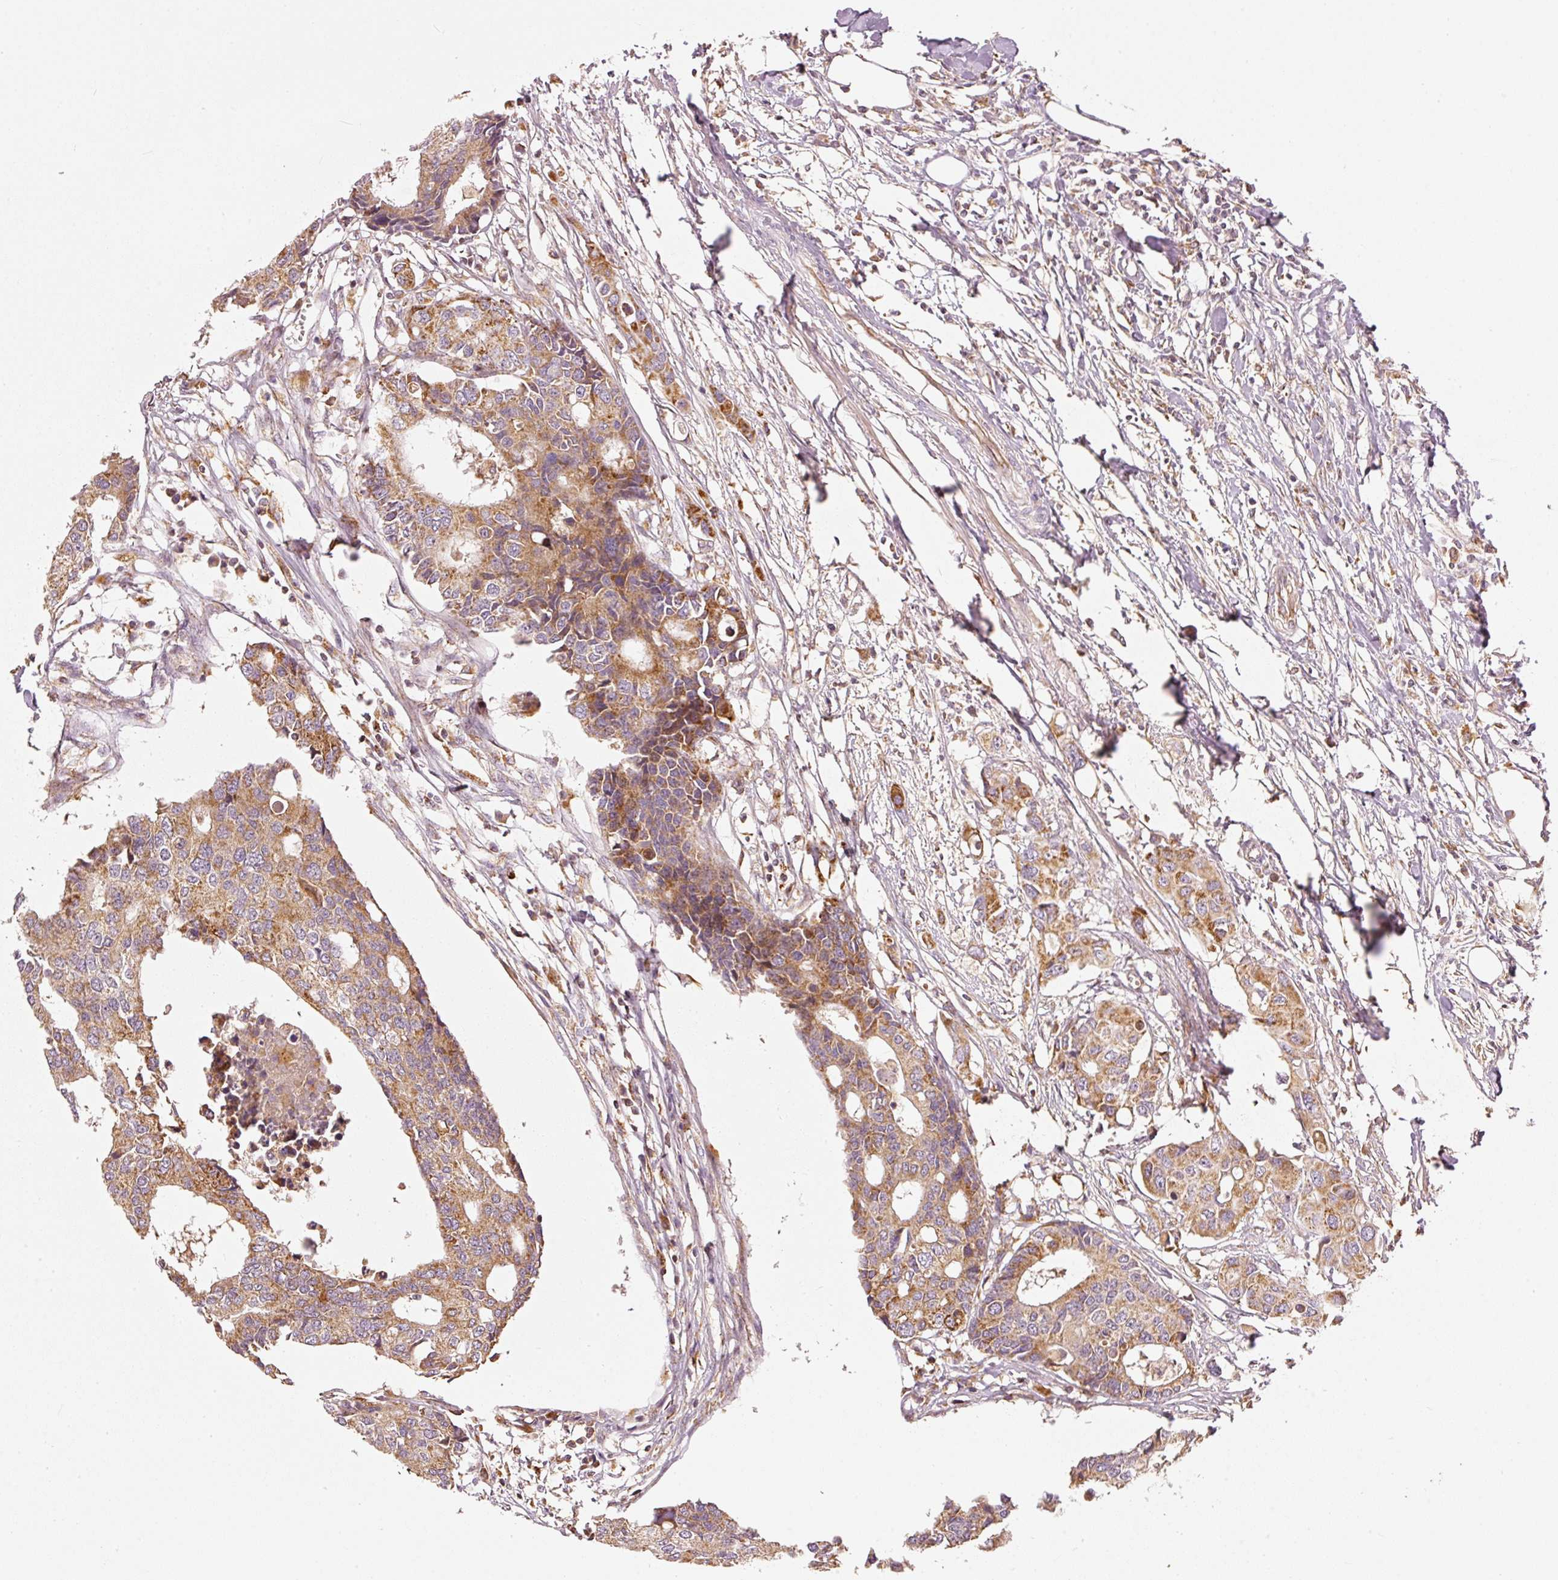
{"staining": {"intensity": "moderate", "quantity": ">75%", "location": "cytoplasmic/membranous"}, "tissue": "colorectal cancer", "cell_type": "Tumor cells", "image_type": "cancer", "snomed": [{"axis": "morphology", "description": "Adenocarcinoma, NOS"}, {"axis": "topography", "description": "Colon"}], "caption": "The immunohistochemical stain labels moderate cytoplasmic/membranous positivity in tumor cells of colorectal cancer (adenocarcinoma) tissue.", "gene": "MTHFD1L", "patient": {"sex": "male", "age": 77}}